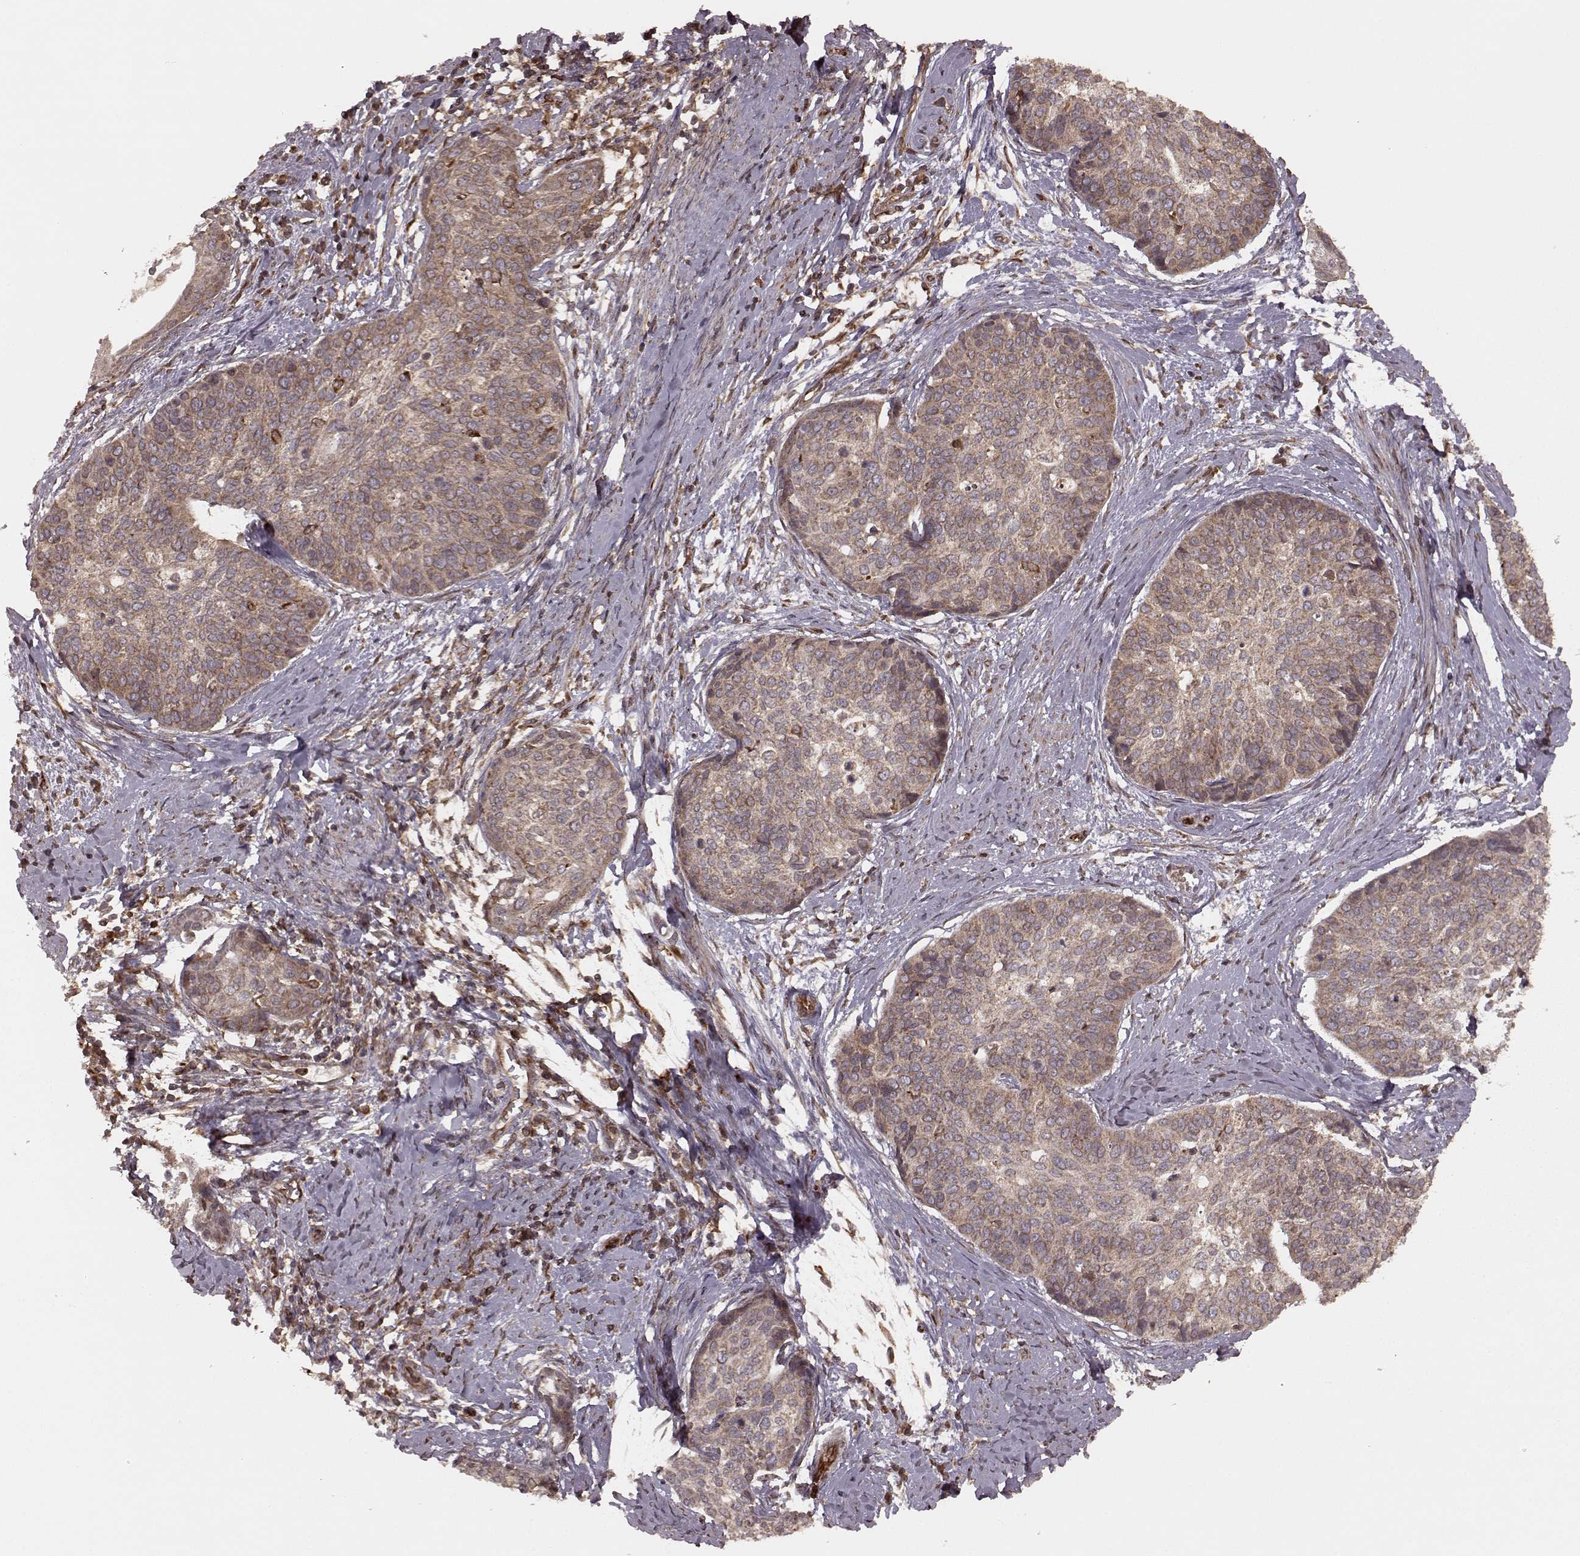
{"staining": {"intensity": "moderate", "quantity": ">75%", "location": "cytoplasmic/membranous"}, "tissue": "cervical cancer", "cell_type": "Tumor cells", "image_type": "cancer", "snomed": [{"axis": "morphology", "description": "Squamous cell carcinoma, NOS"}, {"axis": "topography", "description": "Cervix"}], "caption": "Immunohistochemical staining of human cervical cancer (squamous cell carcinoma) reveals medium levels of moderate cytoplasmic/membranous staining in about >75% of tumor cells.", "gene": "AGPAT1", "patient": {"sex": "female", "age": 69}}